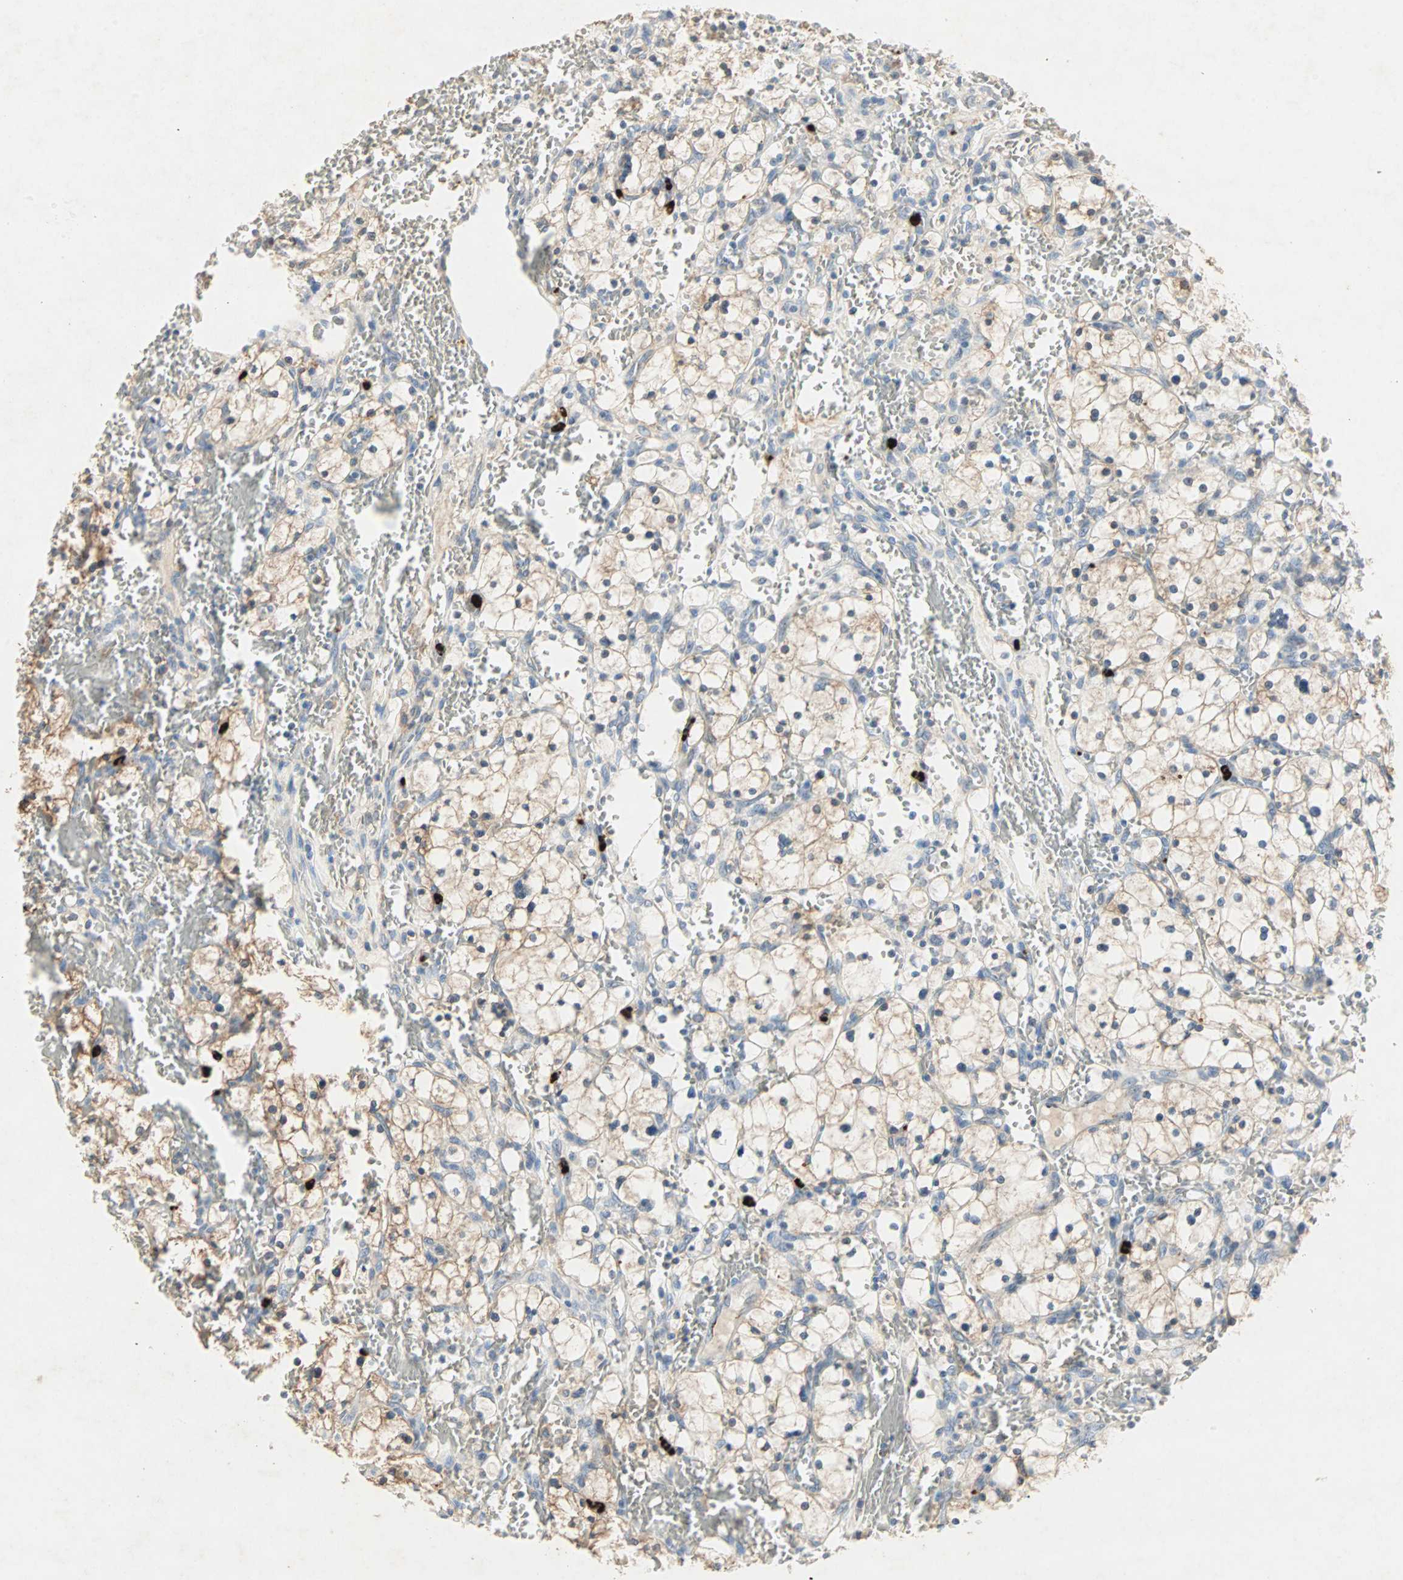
{"staining": {"intensity": "moderate", "quantity": "25%-75%", "location": "cytoplasmic/membranous"}, "tissue": "renal cancer", "cell_type": "Tumor cells", "image_type": "cancer", "snomed": [{"axis": "morphology", "description": "Adenocarcinoma, NOS"}, {"axis": "topography", "description": "Kidney"}], "caption": "High-power microscopy captured an immunohistochemistry micrograph of renal adenocarcinoma, revealing moderate cytoplasmic/membranous positivity in approximately 25%-75% of tumor cells.", "gene": "CEACAM6", "patient": {"sex": "female", "age": 83}}